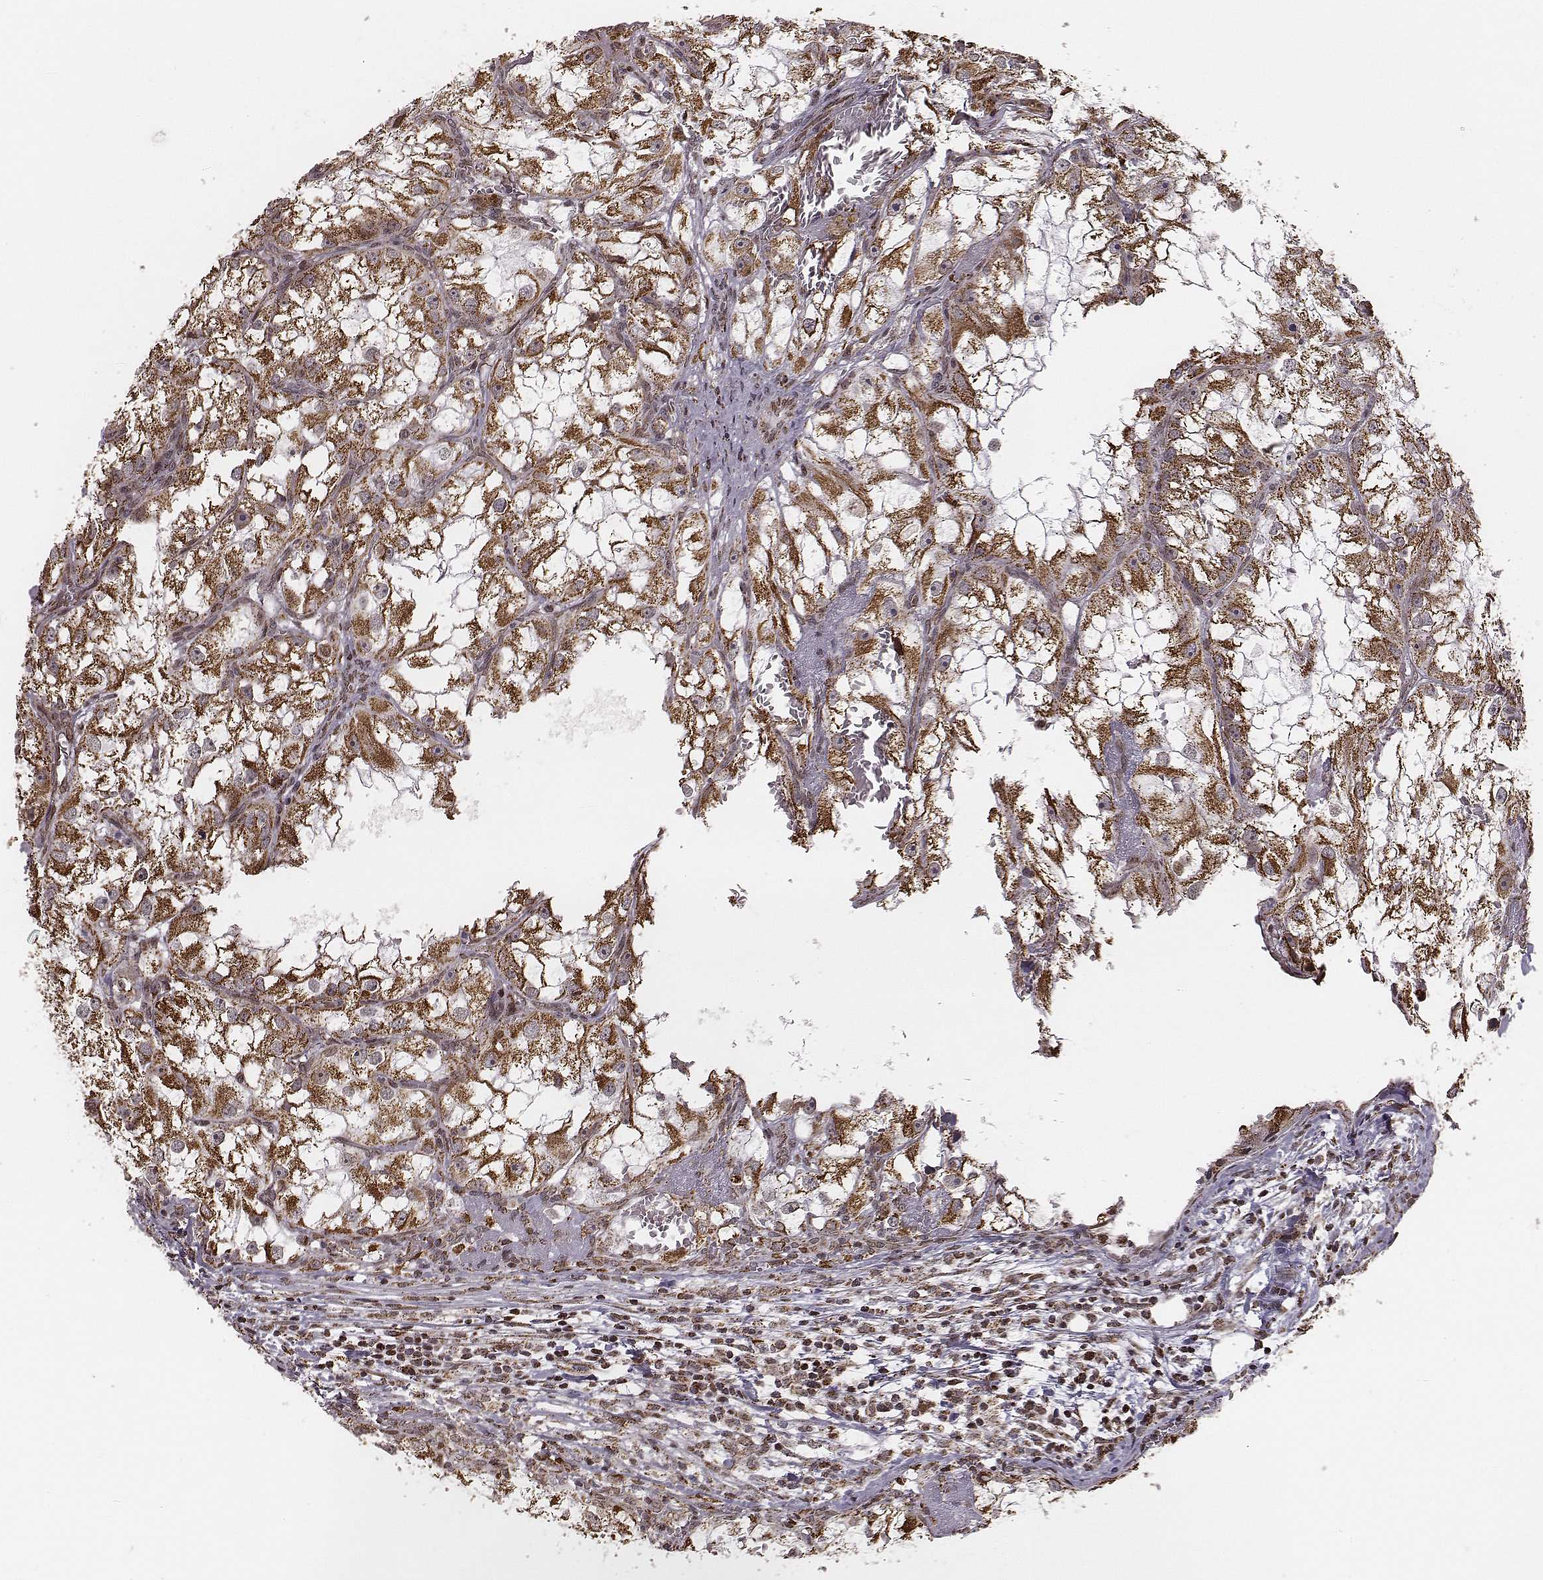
{"staining": {"intensity": "strong", "quantity": "25%-75%", "location": "cytoplasmic/membranous"}, "tissue": "renal cancer", "cell_type": "Tumor cells", "image_type": "cancer", "snomed": [{"axis": "morphology", "description": "Adenocarcinoma, NOS"}, {"axis": "topography", "description": "Kidney"}], "caption": "Tumor cells display high levels of strong cytoplasmic/membranous staining in approximately 25%-75% of cells in adenocarcinoma (renal).", "gene": "ACOT2", "patient": {"sex": "male", "age": 59}}